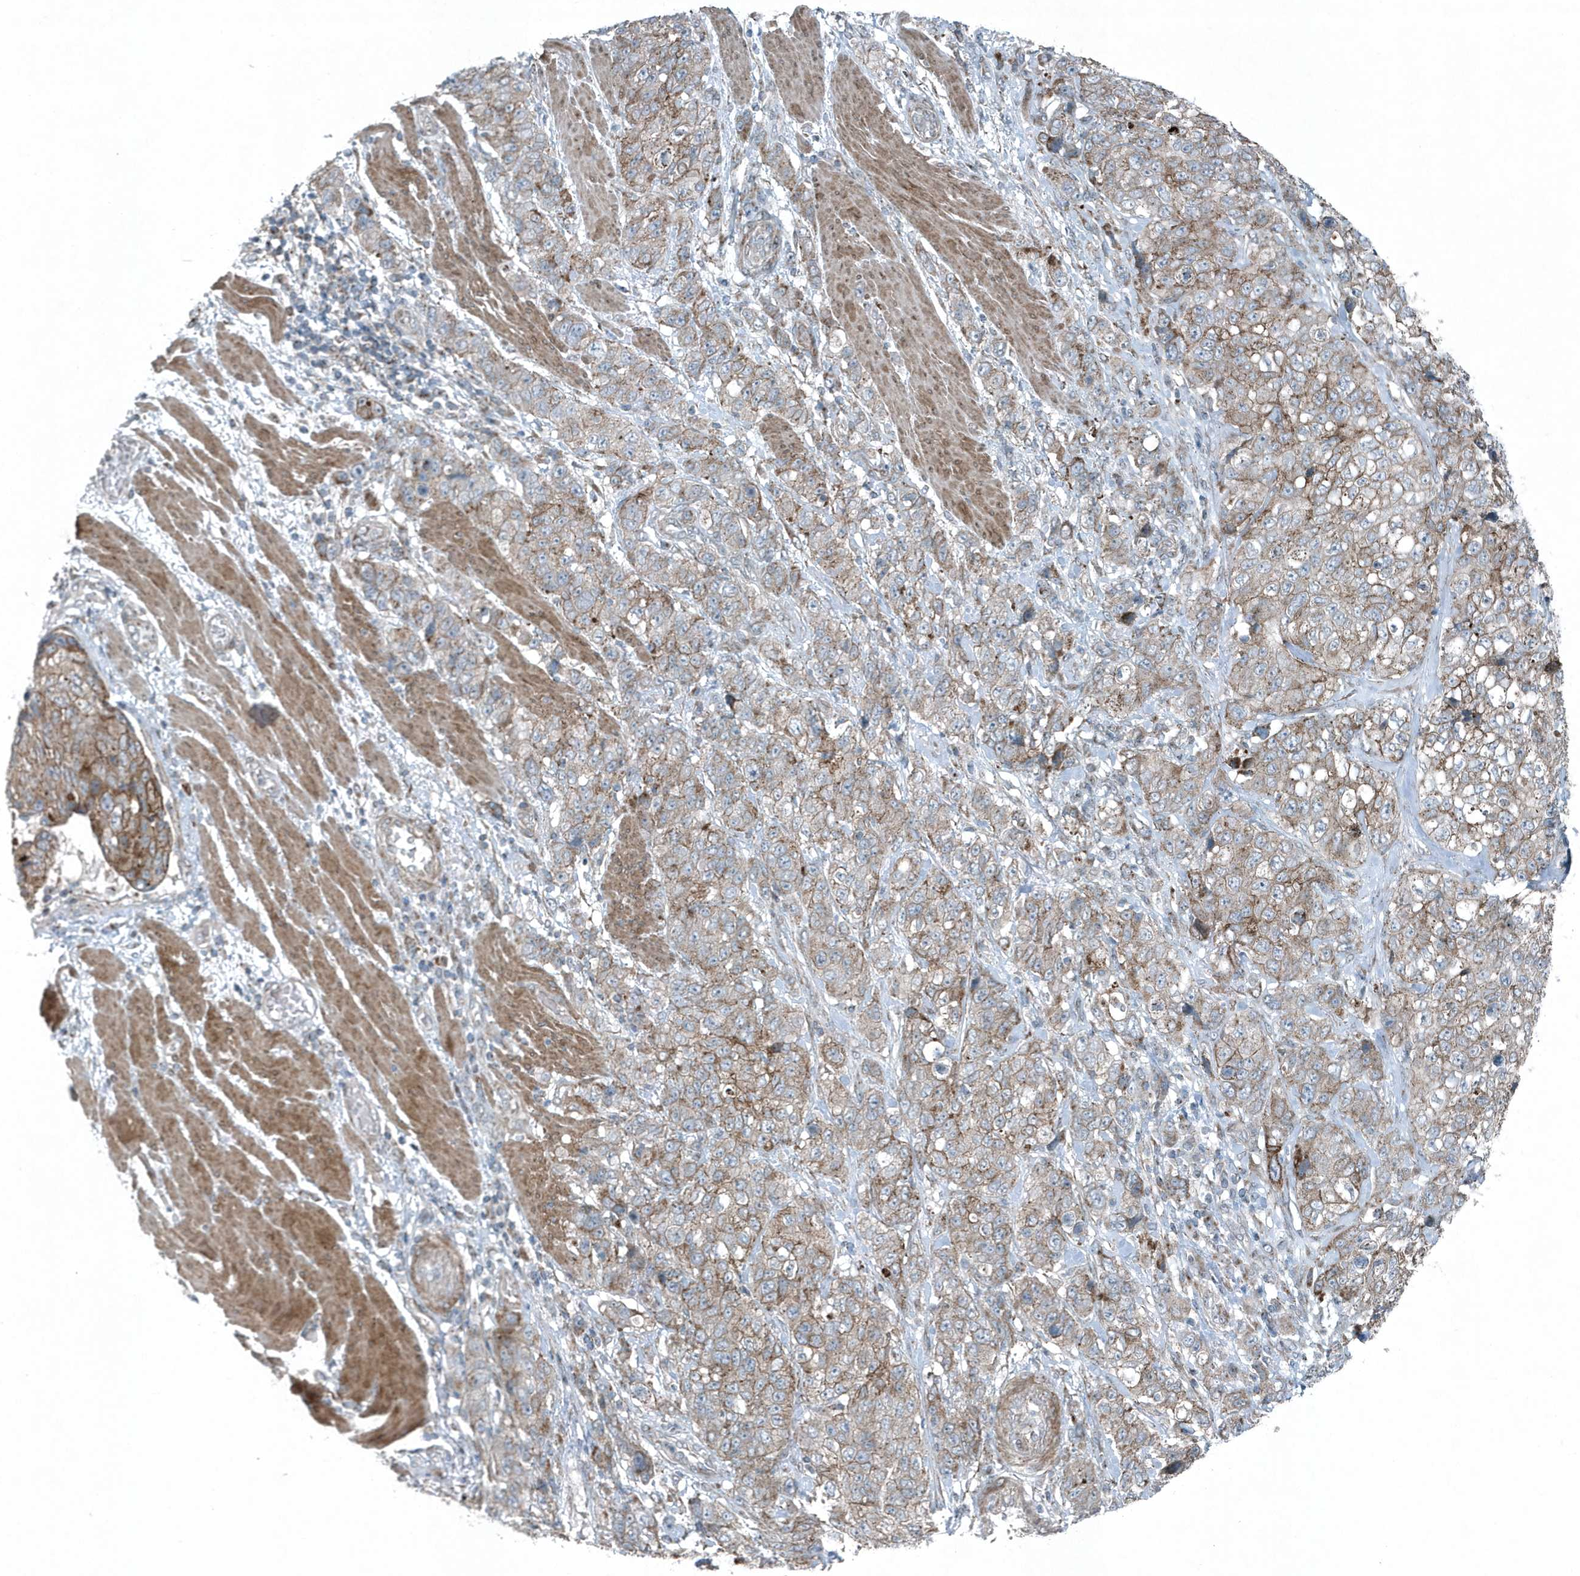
{"staining": {"intensity": "moderate", "quantity": "25%-75%", "location": "cytoplasmic/membranous"}, "tissue": "stomach cancer", "cell_type": "Tumor cells", "image_type": "cancer", "snomed": [{"axis": "morphology", "description": "Adenocarcinoma, NOS"}, {"axis": "topography", "description": "Stomach"}], "caption": "An image showing moderate cytoplasmic/membranous staining in about 25%-75% of tumor cells in stomach adenocarcinoma, as visualized by brown immunohistochemical staining.", "gene": "GCC2", "patient": {"sex": "male", "age": 48}}